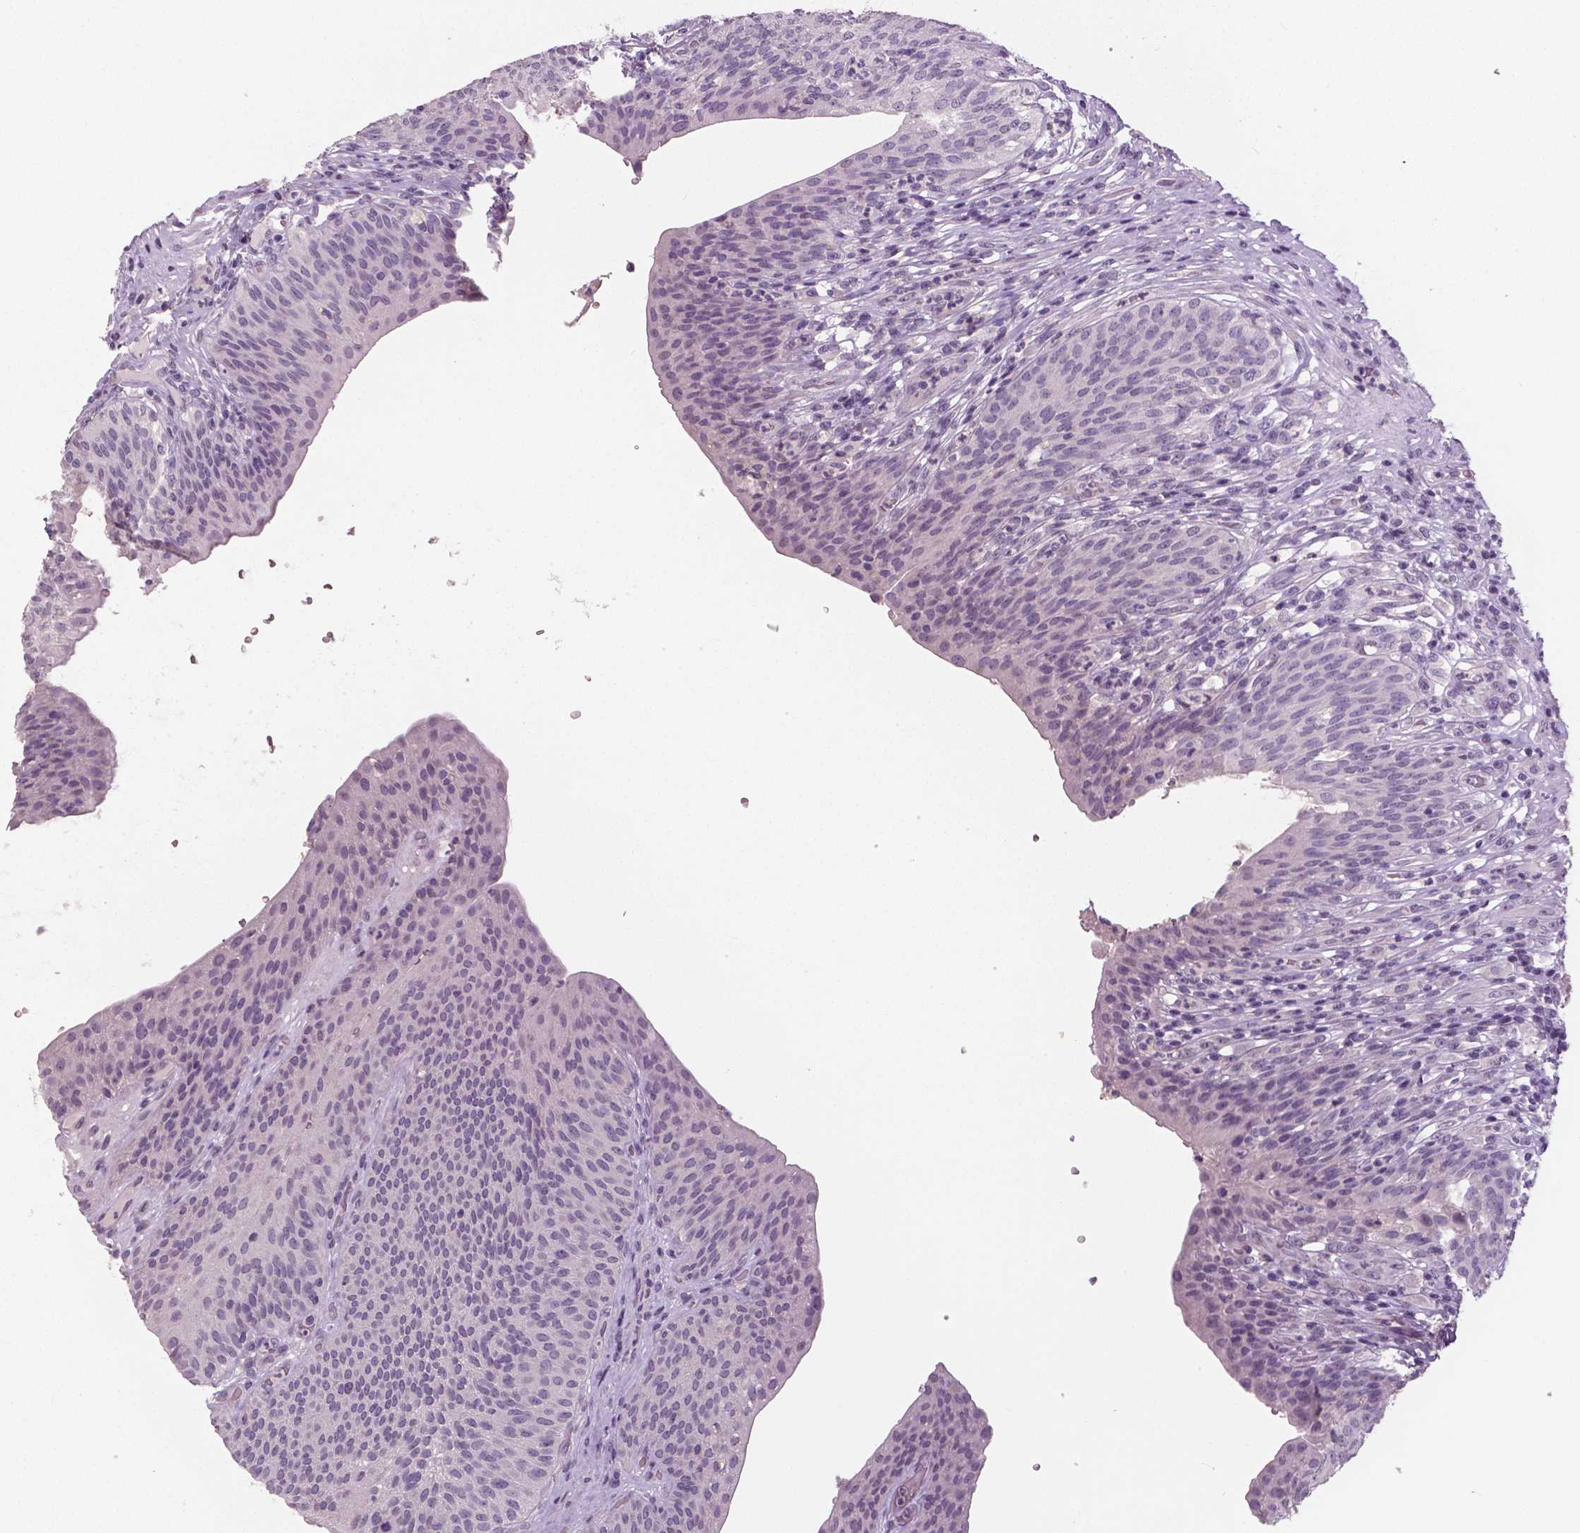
{"staining": {"intensity": "negative", "quantity": "none", "location": "none"}, "tissue": "urinary bladder", "cell_type": "Urothelial cells", "image_type": "normal", "snomed": [{"axis": "morphology", "description": "Normal tissue, NOS"}, {"axis": "topography", "description": "Urinary bladder"}, {"axis": "topography", "description": "Peripheral nerve tissue"}], "caption": "High magnification brightfield microscopy of normal urinary bladder stained with DAB (3,3'-diaminobenzidine) (brown) and counterstained with hematoxylin (blue): urothelial cells show no significant positivity.", "gene": "NECAB1", "patient": {"sex": "male", "age": 66}}